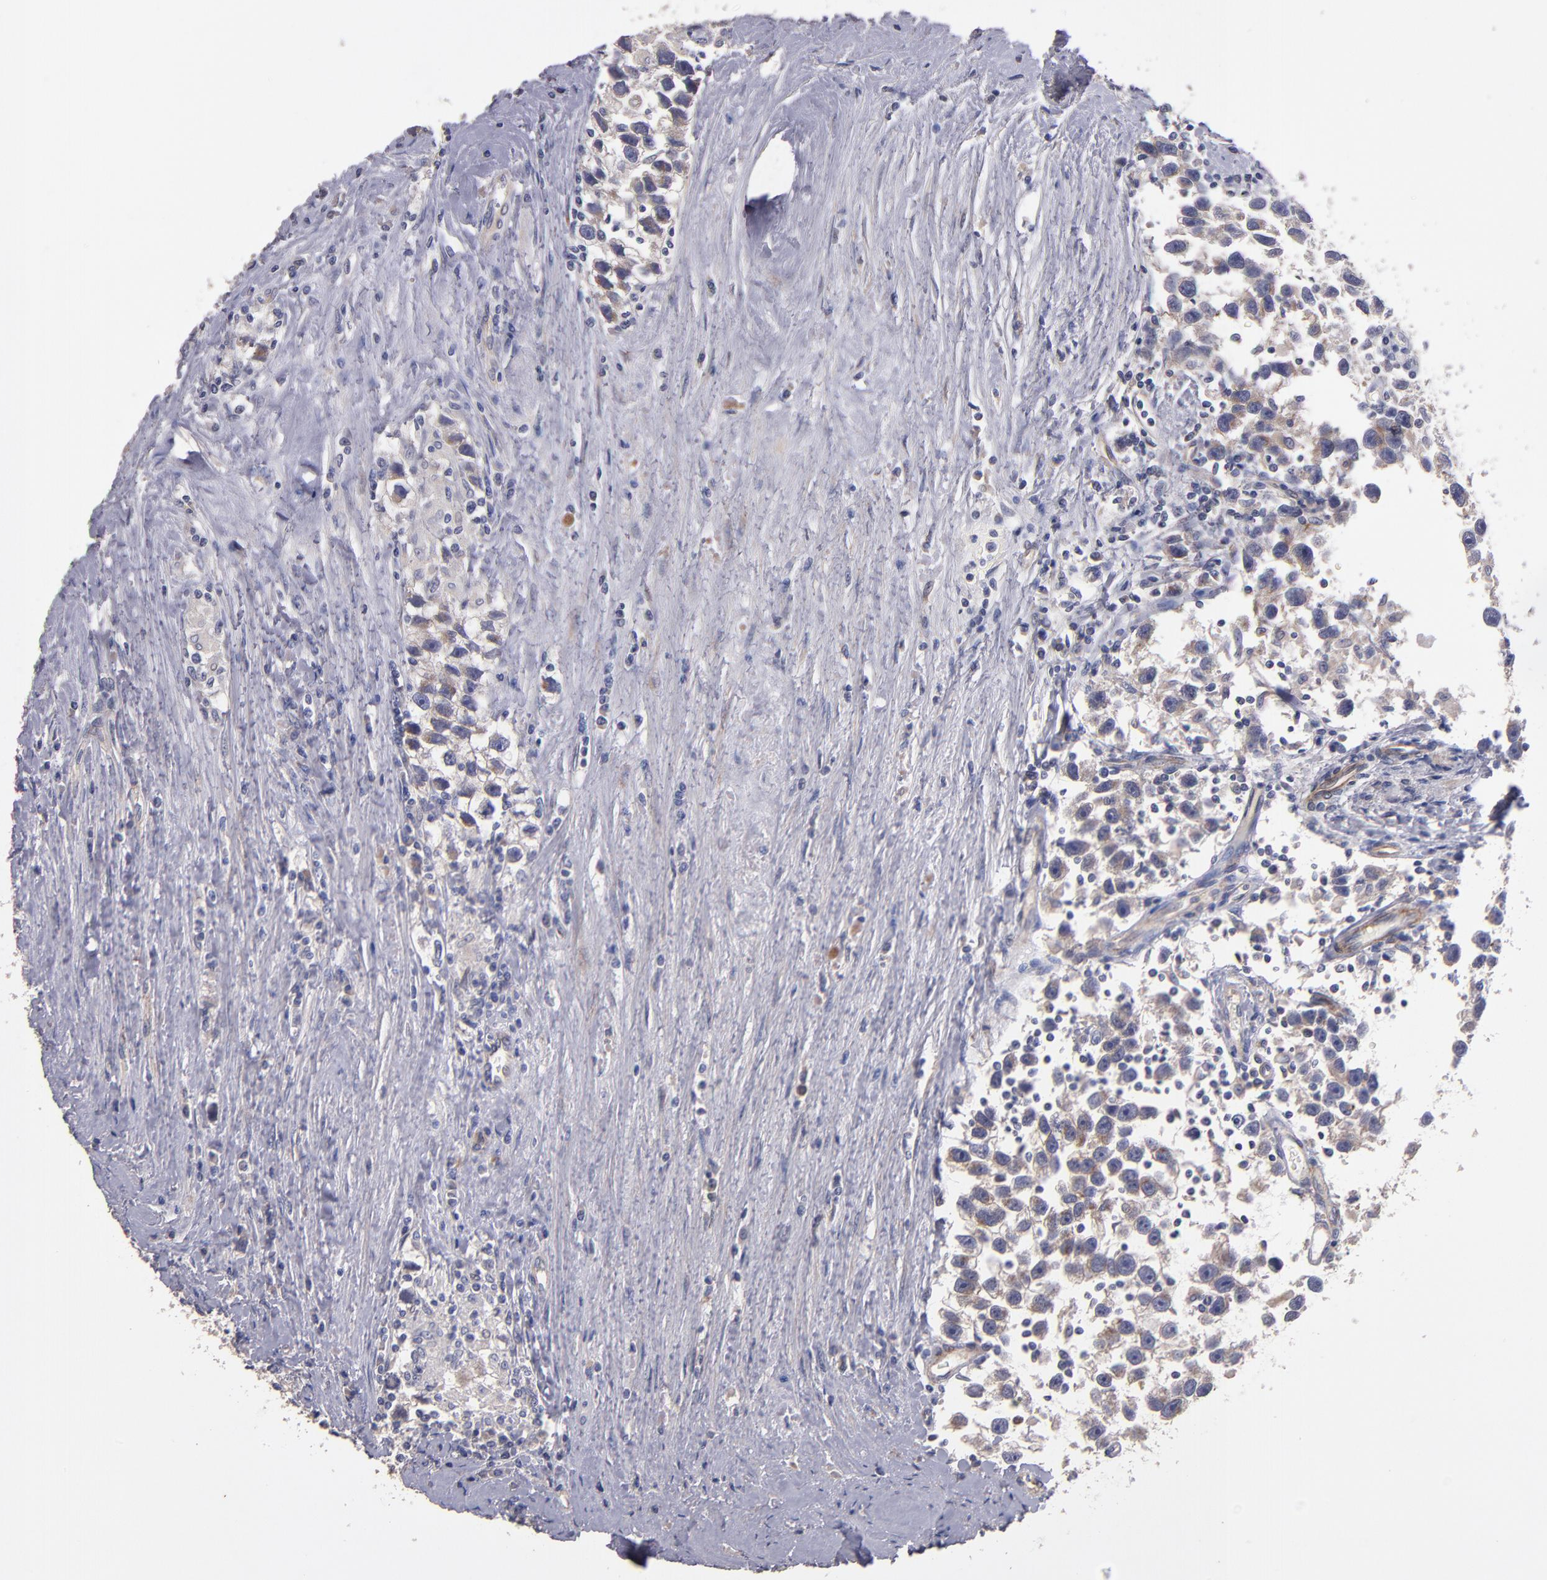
{"staining": {"intensity": "moderate", "quantity": "<25%", "location": "cytoplasmic/membranous"}, "tissue": "testis cancer", "cell_type": "Tumor cells", "image_type": "cancer", "snomed": [{"axis": "morphology", "description": "Seminoma, NOS"}, {"axis": "topography", "description": "Testis"}], "caption": "Immunohistochemical staining of testis seminoma shows moderate cytoplasmic/membranous protein staining in about <25% of tumor cells.", "gene": "MAGEE1", "patient": {"sex": "male", "age": 43}}